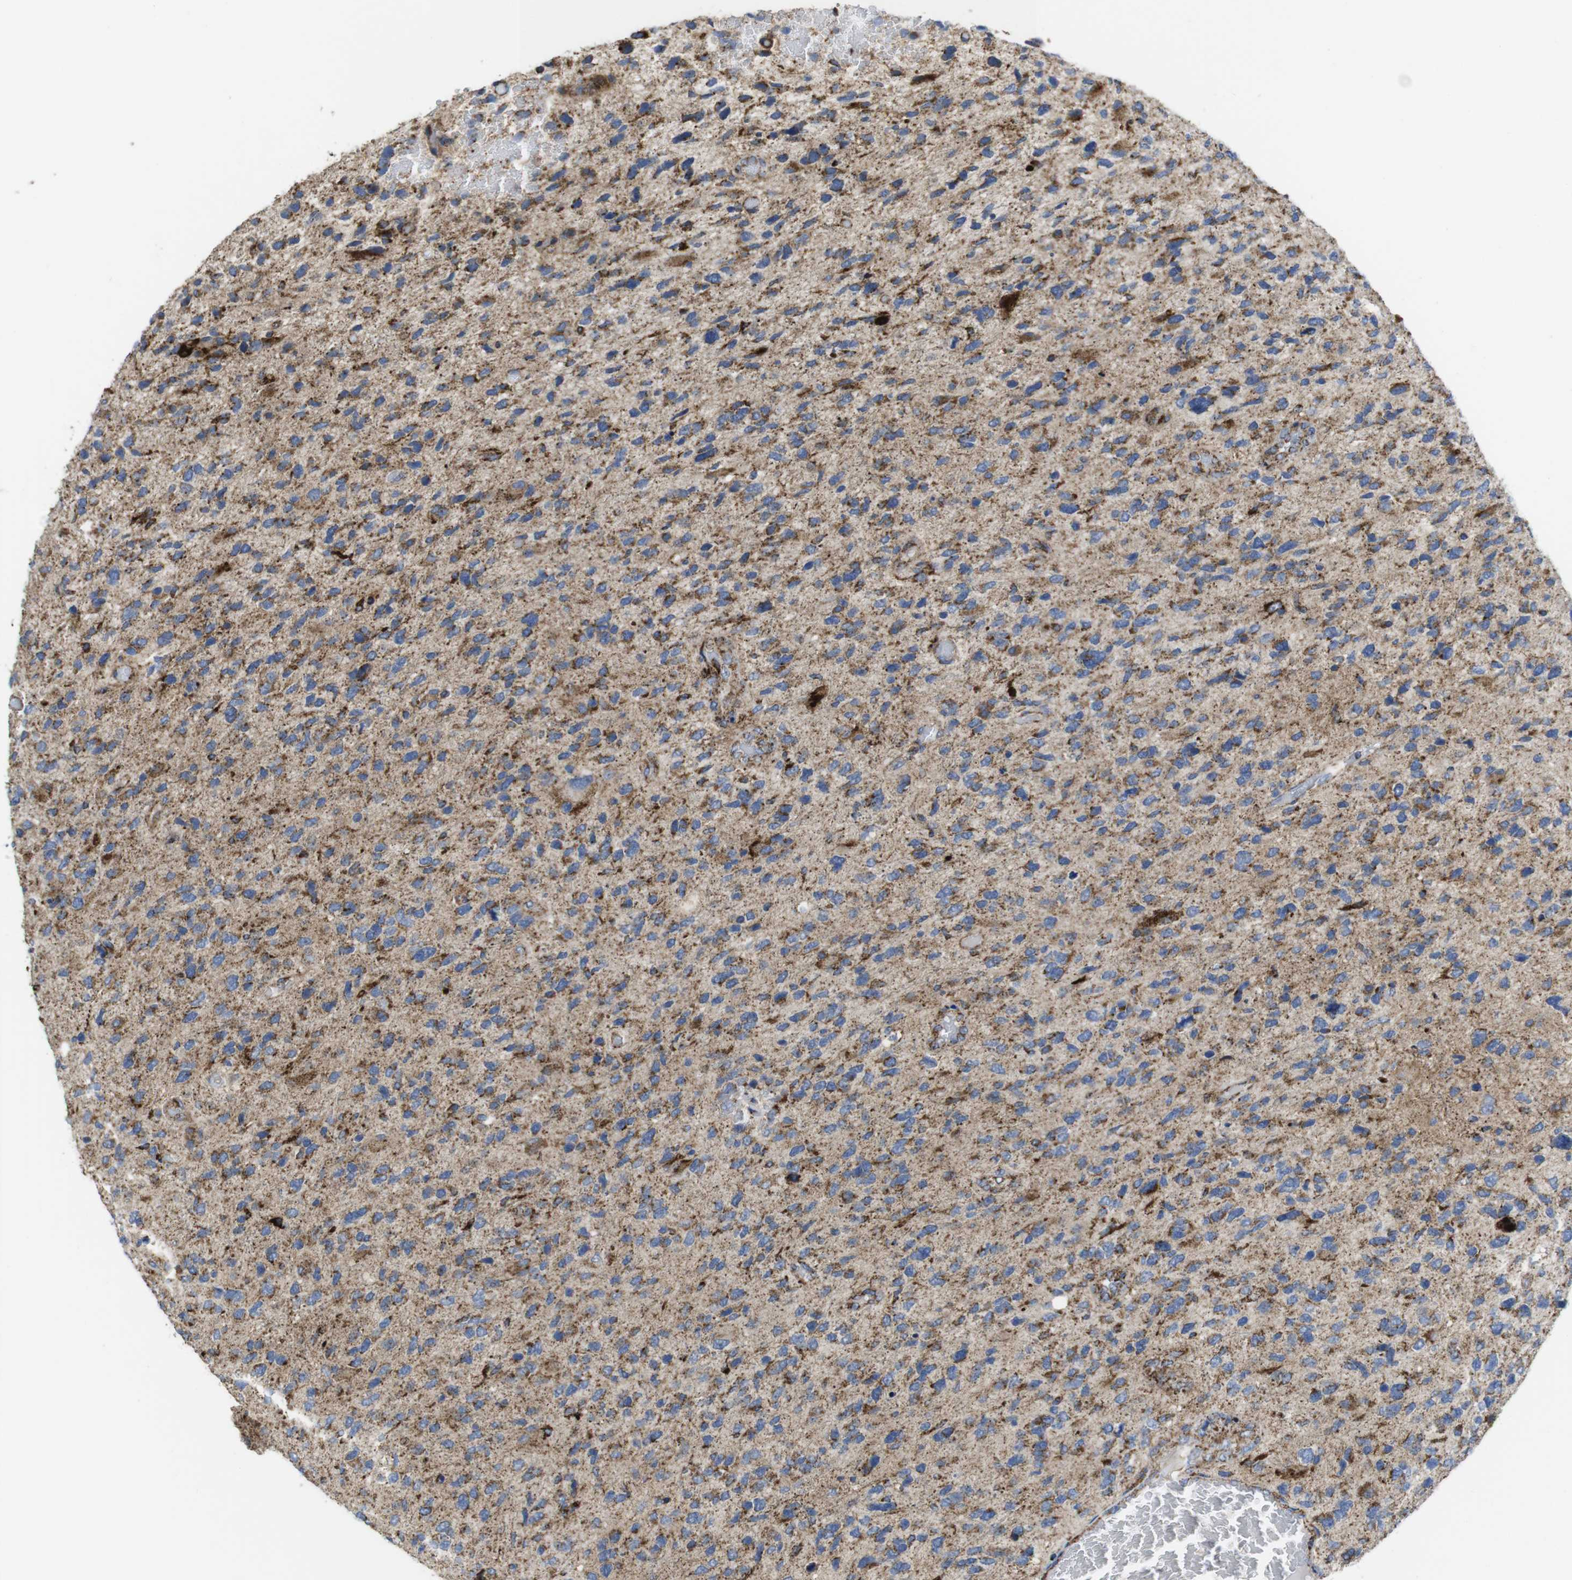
{"staining": {"intensity": "moderate", "quantity": "<25%", "location": "cytoplasmic/membranous"}, "tissue": "glioma", "cell_type": "Tumor cells", "image_type": "cancer", "snomed": [{"axis": "morphology", "description": "Glioma, malignant, High grade"}, {"axis": "topography", "description": "Brain"}], "caption": "Immunohistochemical staining of malignant glioma (high-grade) demonstrates low levels of moderate cytoplasmic/membranous expression in approximately <25% of tumor cells.", "gene": "TMEM192", "patient": {"sex": "female", "age": 58}}